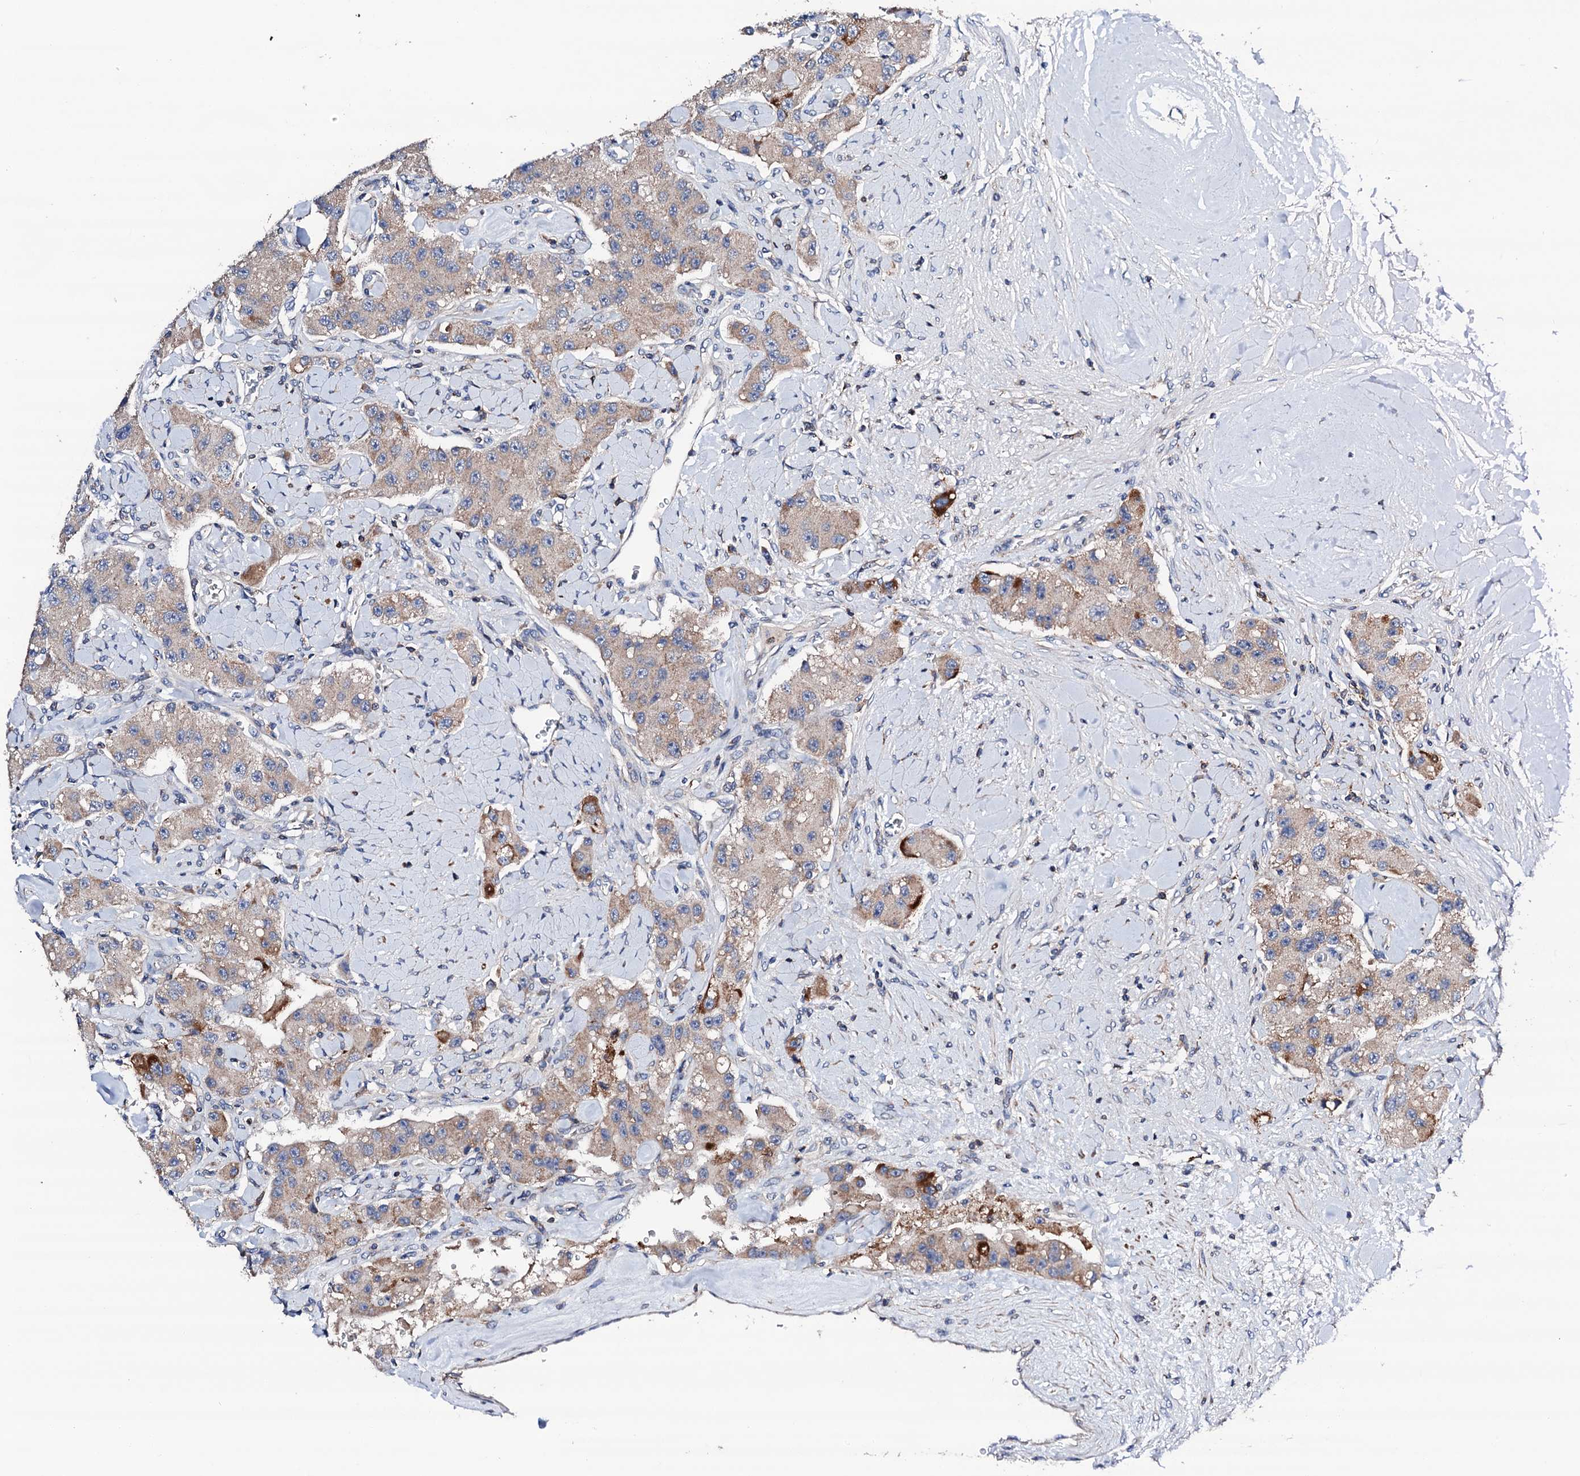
{"staining": {"intensity": "strong", "quantity": "<25%", "location": "cytoplasmic/membranous"}, "tissue": "carcinoid", "cell_type": "Tumor cells", "image_type": "cancer", "snomed": [{"axis": "morphology", "description": "Carcinoid, malignant, NOS"}, {"axis": "topography", "description": "Pancreas"}], "caption": "Approximately <25% of tumor cells in human carcinoid (malignant) demonstrate strong cytoplasmic/membranous protein staining as visualized by brown immunohistochemical staining.", "gene": "COG4", "patient": {"sex": "male", "age": 41}}